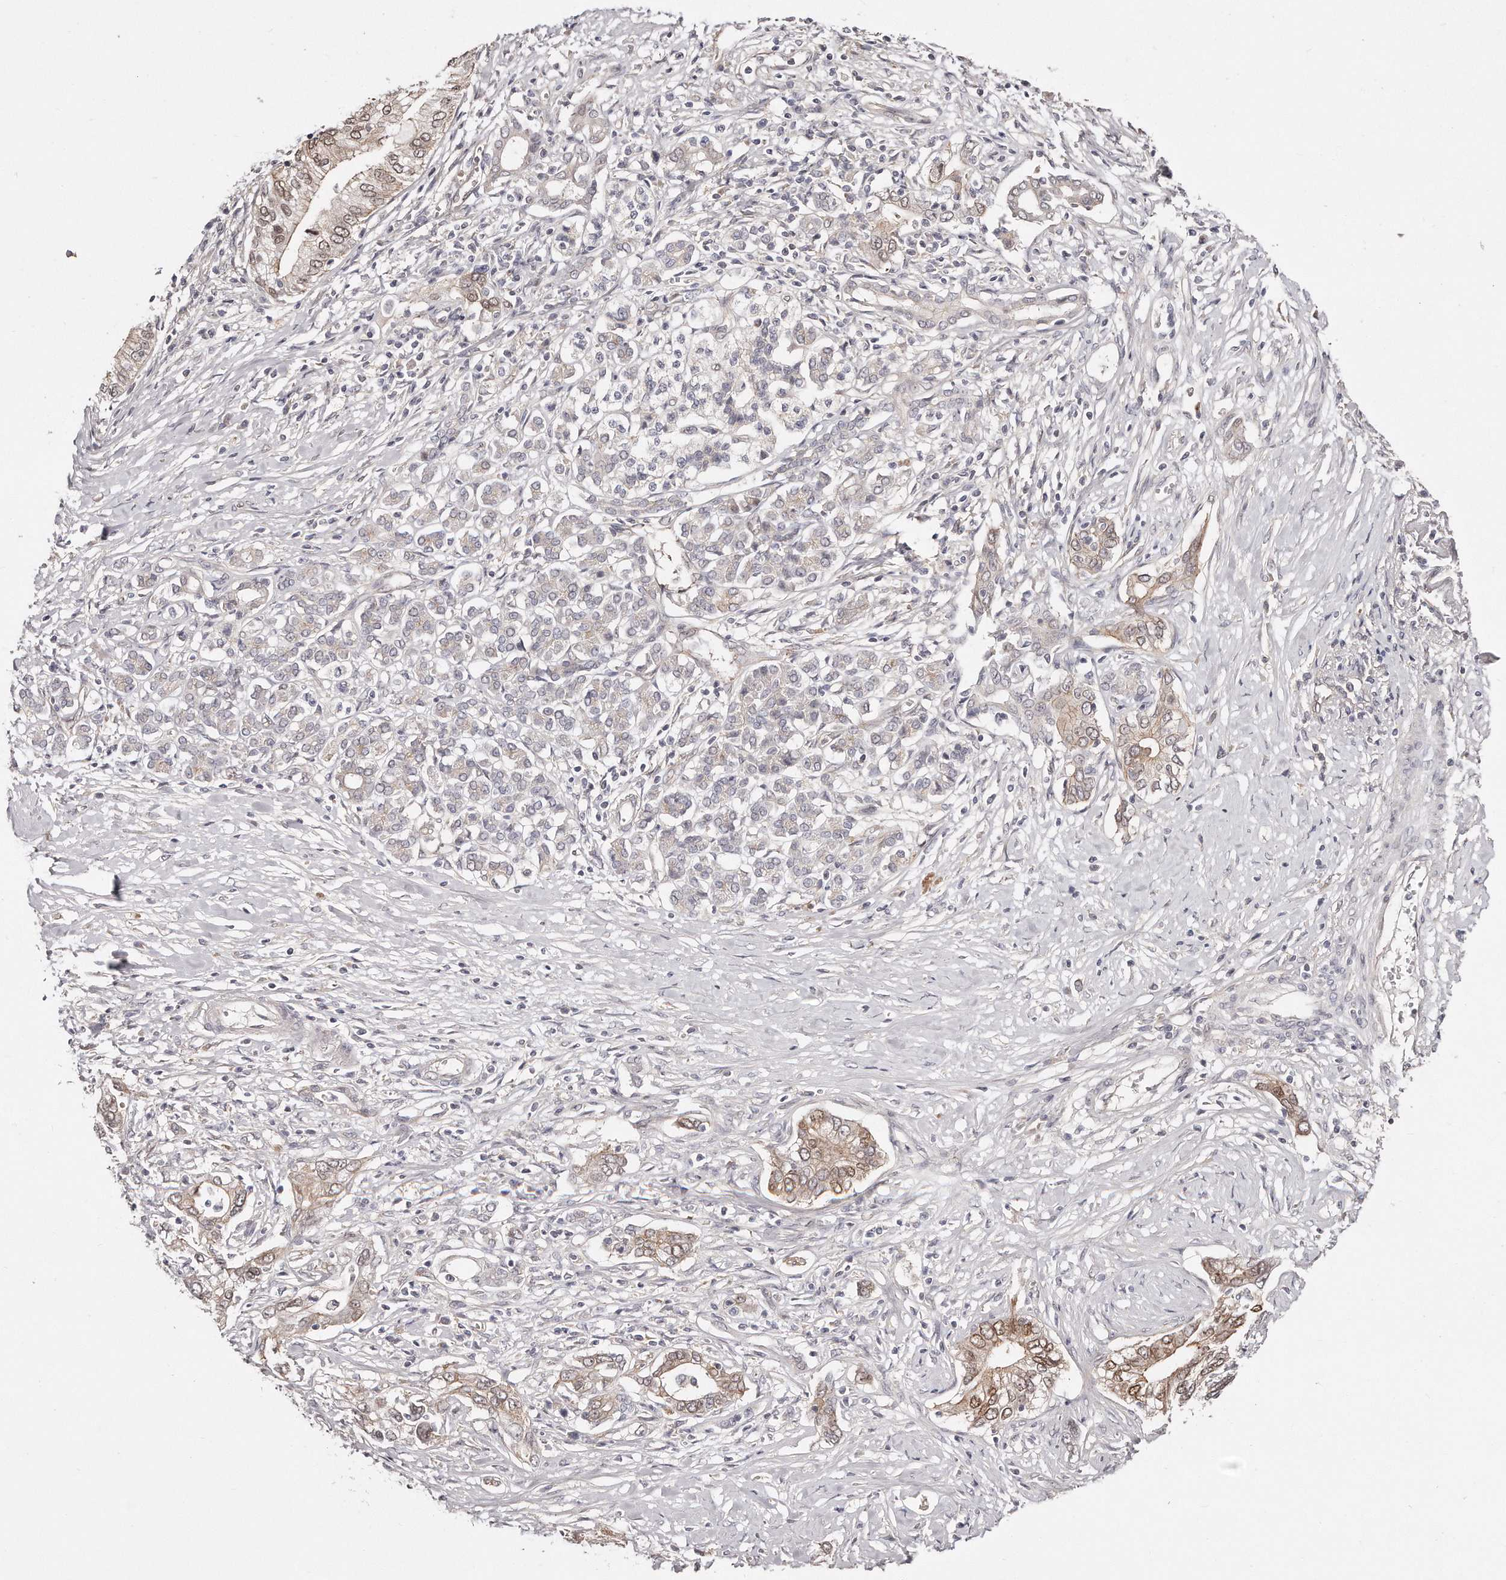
{"staining": {"intensity": "moderate", "quantity": ">75%", "location": "cytoplasmic/membranous,nuclear"}, "tissue": "pancreatic cancer", "cell_type": "Tumor cells", "image_type": "cancer", "snomed": [{"axis": "morphology", "description": "Normal tissue, NOS"}, {"axis": "morphology", "description": "Adenocarcinoma, NOS"}, {"axis": "topography", "description": "Pancreas"}, {"axis": "topography", "description": "Peripheral nerve tissue"}], "caption": "The histopathology image reveals staining of pancreatic adenocarcinoma, revealing moderate cytoplasmic/membranous and nuclear protein expression (brown color) within tumor cells.", "gene": "CASZ1", "patient": {"sex": "male", "age": 59}}